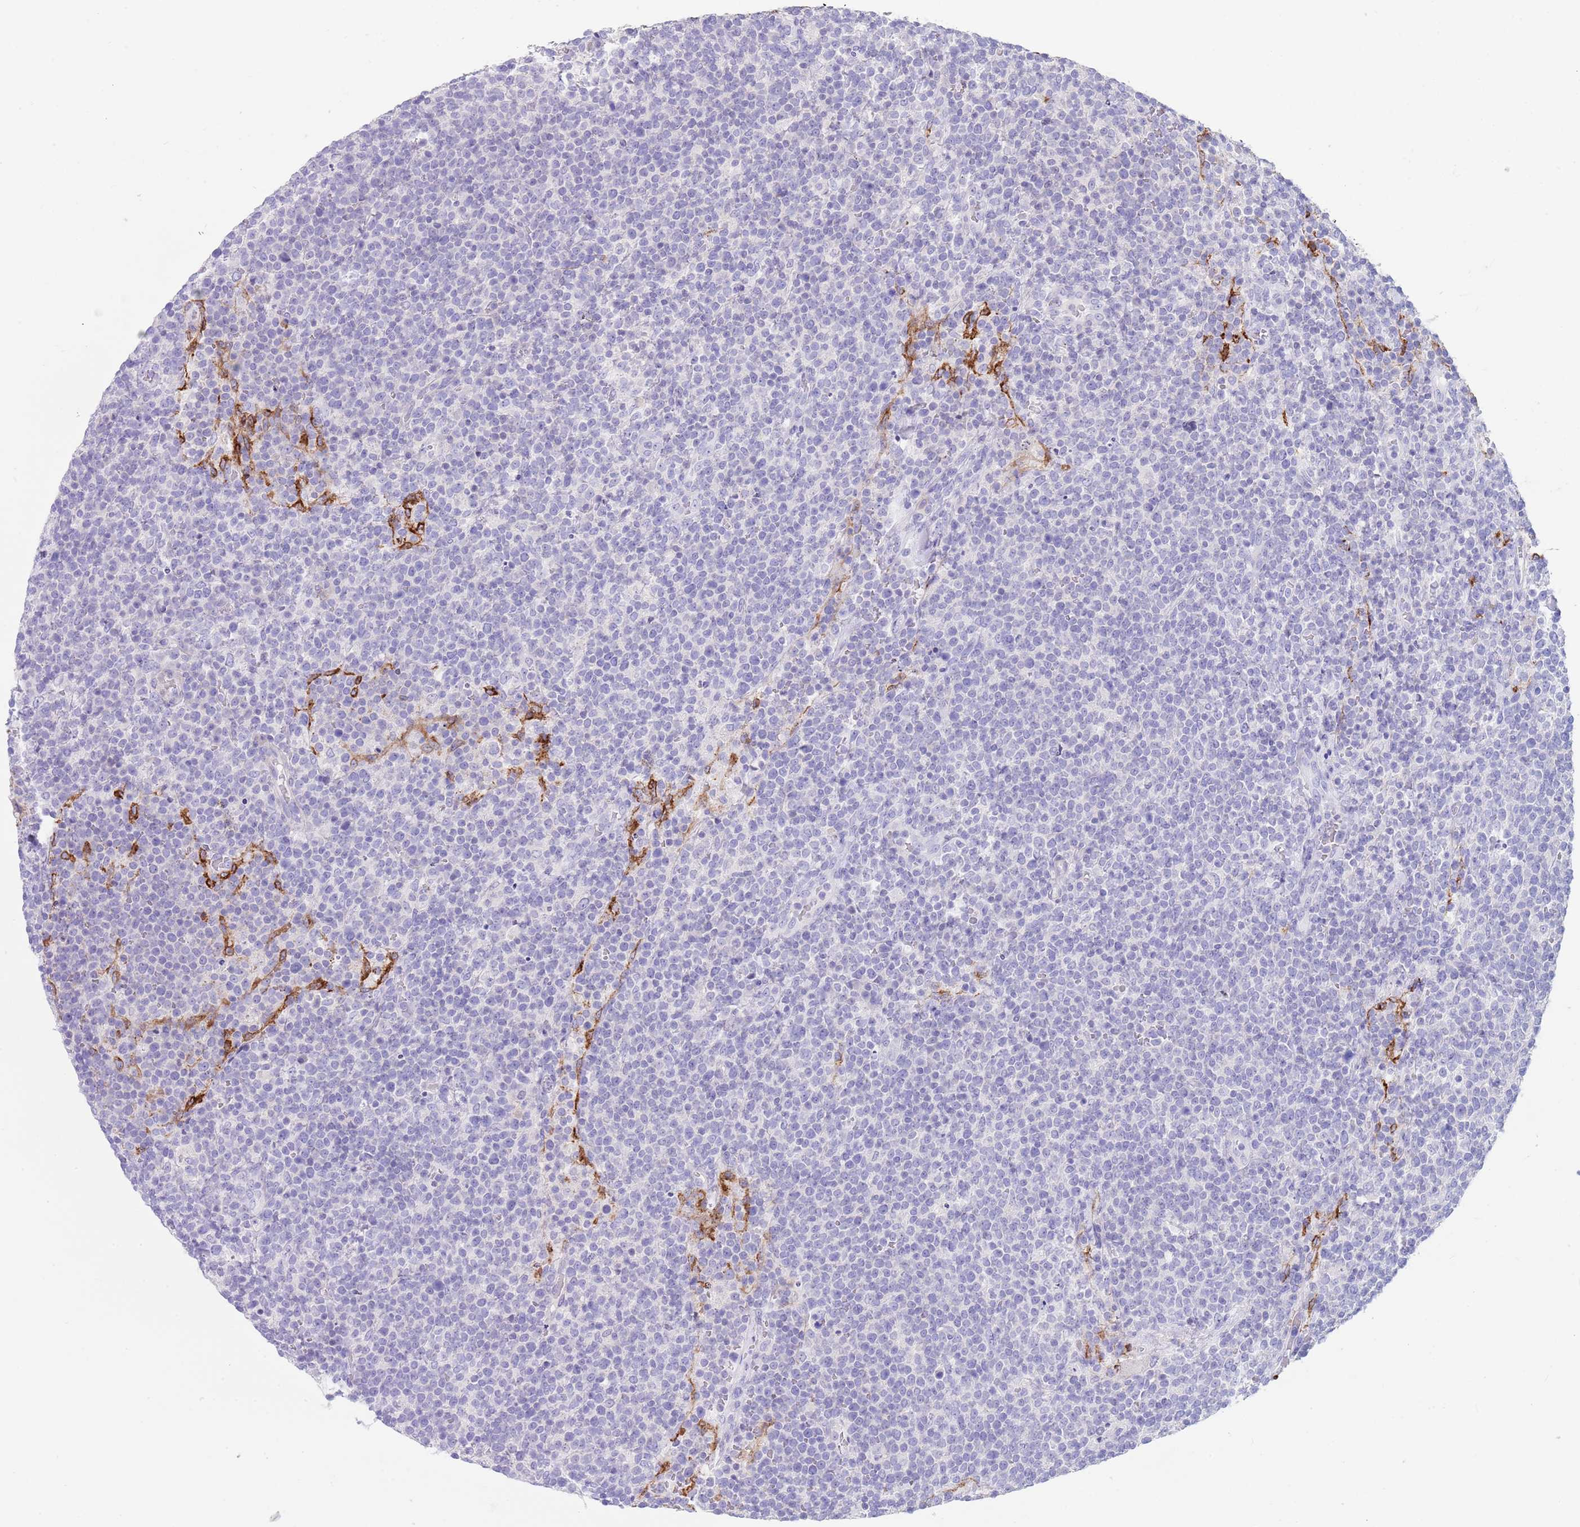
{"staining": {"intensity": "negative", "quantity": "none", "location": "none"}, "tissue": "lymphoma", "cell_type": "Tumor cells", "image_type": "cancer", "snomed": [{"axis": "morphology", "description": "Malignant lymphoma, non-Hodgkin's type, High grade"}, {"axis": "topography", "description": "Lymph node"}], "caption": "This is a micrograph of immunohistochemistry (IHC) staining of high-grade malignant lymphoma, non-Hodgkin's type, which shows no positivity in tumor cells.", "gene": "CPXM2", "patient": {"sex": "male", "age": 61}}